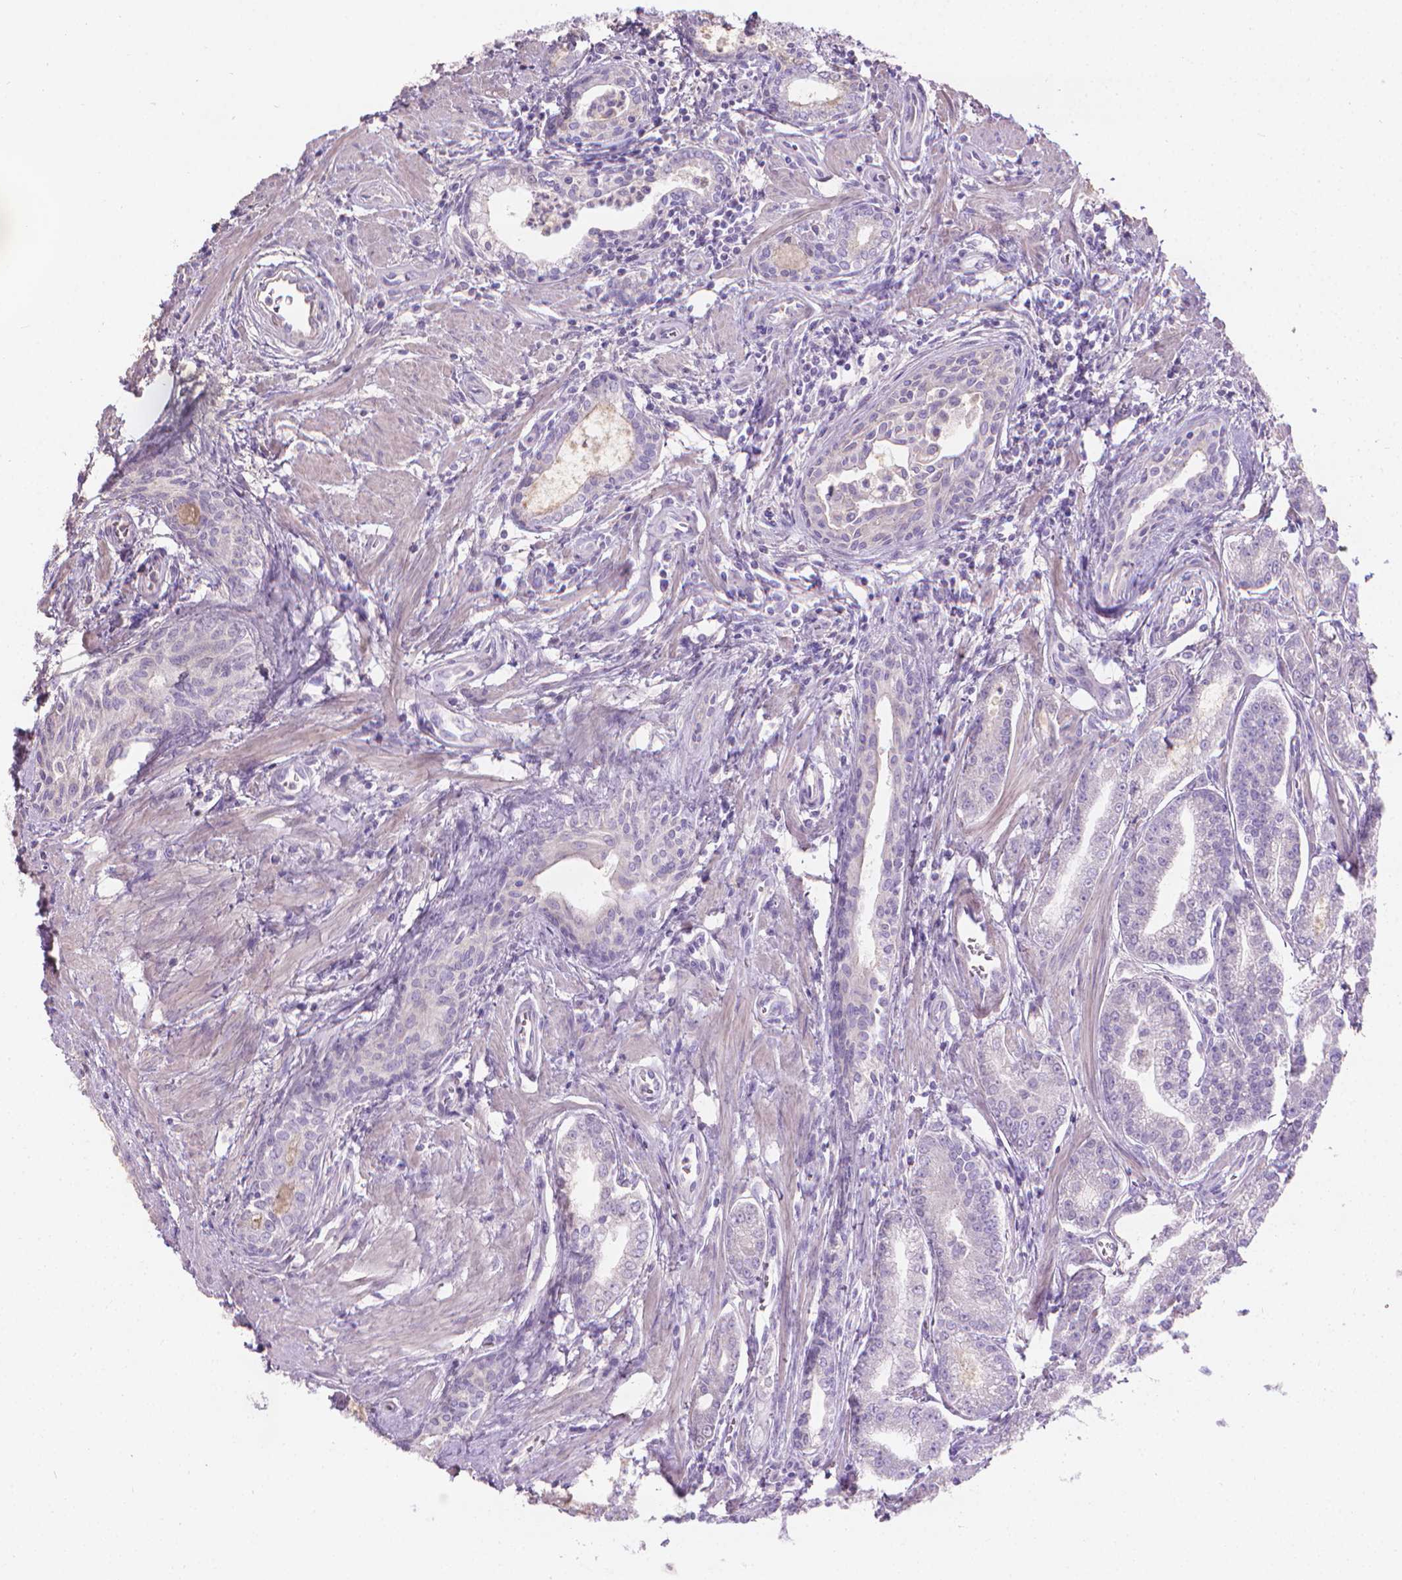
{"staining": {"intensity": "negative", "quantity": "none", "location": "none"}, "tissue": "prostate cancer", "cell_type": "Tumor cells", "image_type": "cancer", "snomed": [{"axis": "morphology", "description": "Adenocarcinoma, NOS"}, {"axis": "topography", "description": "Prostate"}], "caption": "Photomicrograph shows no protein positivity in tumor cells of adenocarcinoma (prostate) tissue. (Brightfield microscopy of DAB immunohistochemistry at high magnification).", "gene": "CABCOCO1", "patient": {"sex": "male", "age": 71}}